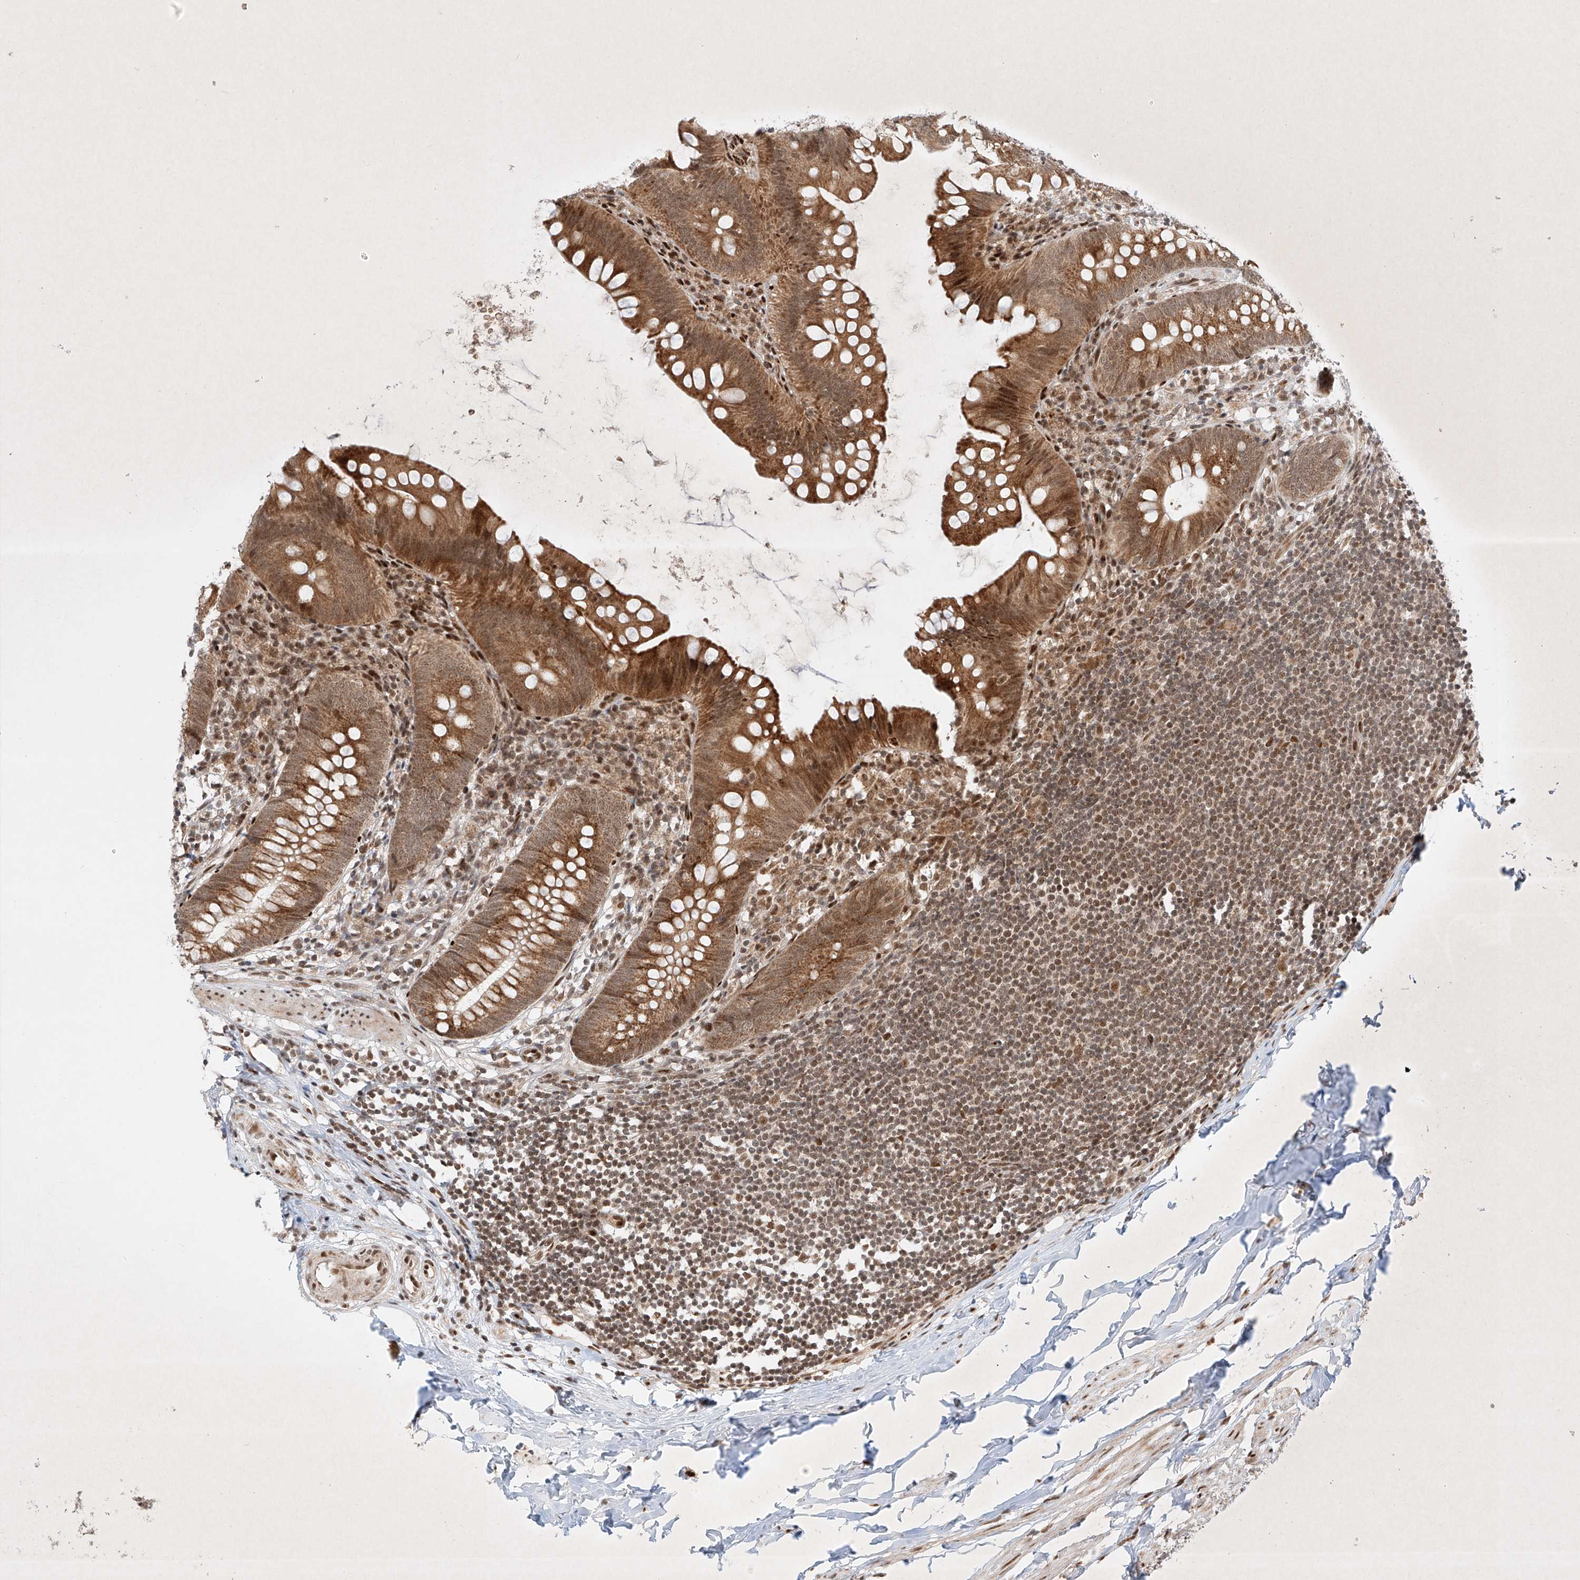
{"staining": {"intensity": "moderate", "quantity": ">75%", "location": "cytoplasmic/membranous,nuclear"}, "tissue": "appendix", "cell_type": "Glandular cells", "image_type": "normal", "snomed": [{"axis": "morphology", "description": "Normal tissue, NOS"}, {"axis": "topography", "description": "Appendix"}], "caption": "Brown immunohistochemical staining in unremarkable appendix displays moderate cytoplasmic/membranous,nuclear expression in about >75% of glandular cells. The protein is shown in brown color, while the nuclei are stained blue.", "gene": "EPG5", "patient": {"sex": "female", "age": 62}}